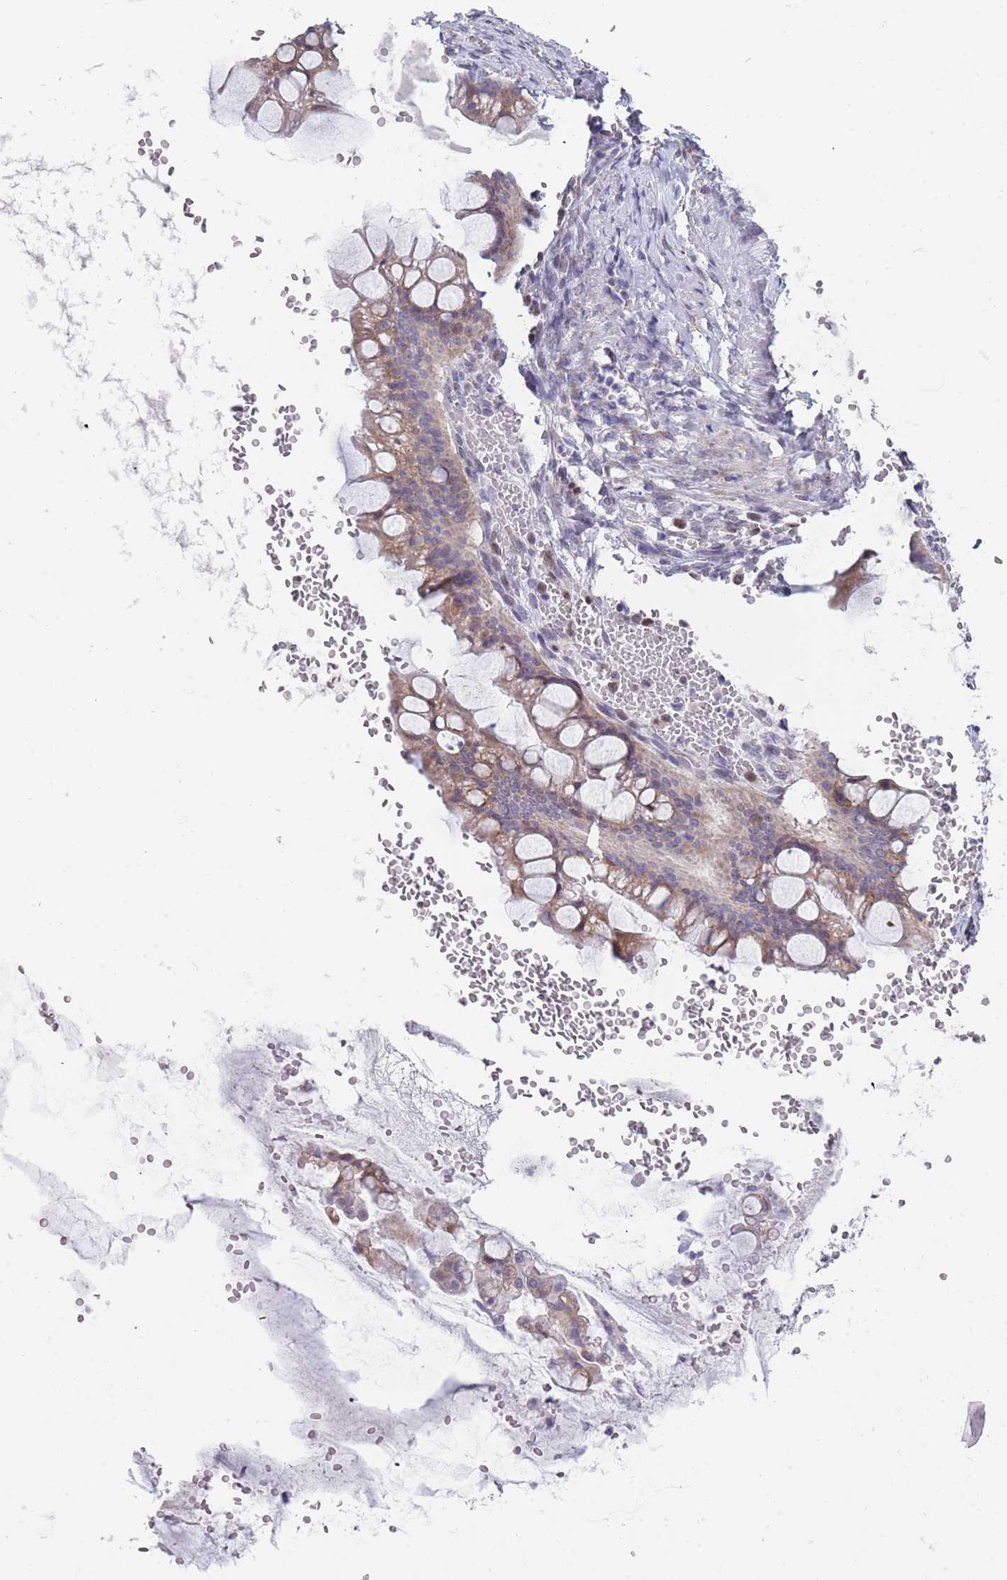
{"staining": {"intensity": "moderate", "quantity": "25%-75%", "location": "cytoplasmic/membranous"}, "tissue": "ovarian cancer", "cell_type": "Tumor cells", "image_type": "cancer", "snomed": [{"axis": "morphology", "description": "Cystadenocarcinoma, mucinous, NOS"}, {"axis": "topography", "description": "Ovary"}], "caption": "IHC of human ovarian cancer exhibits medium levels of moderate cytoplasmic/membranous expression in about 25%-75% of tumor cells.", "gene": "TNRC6C", "patient": {"sex": "female", "age": 73}}